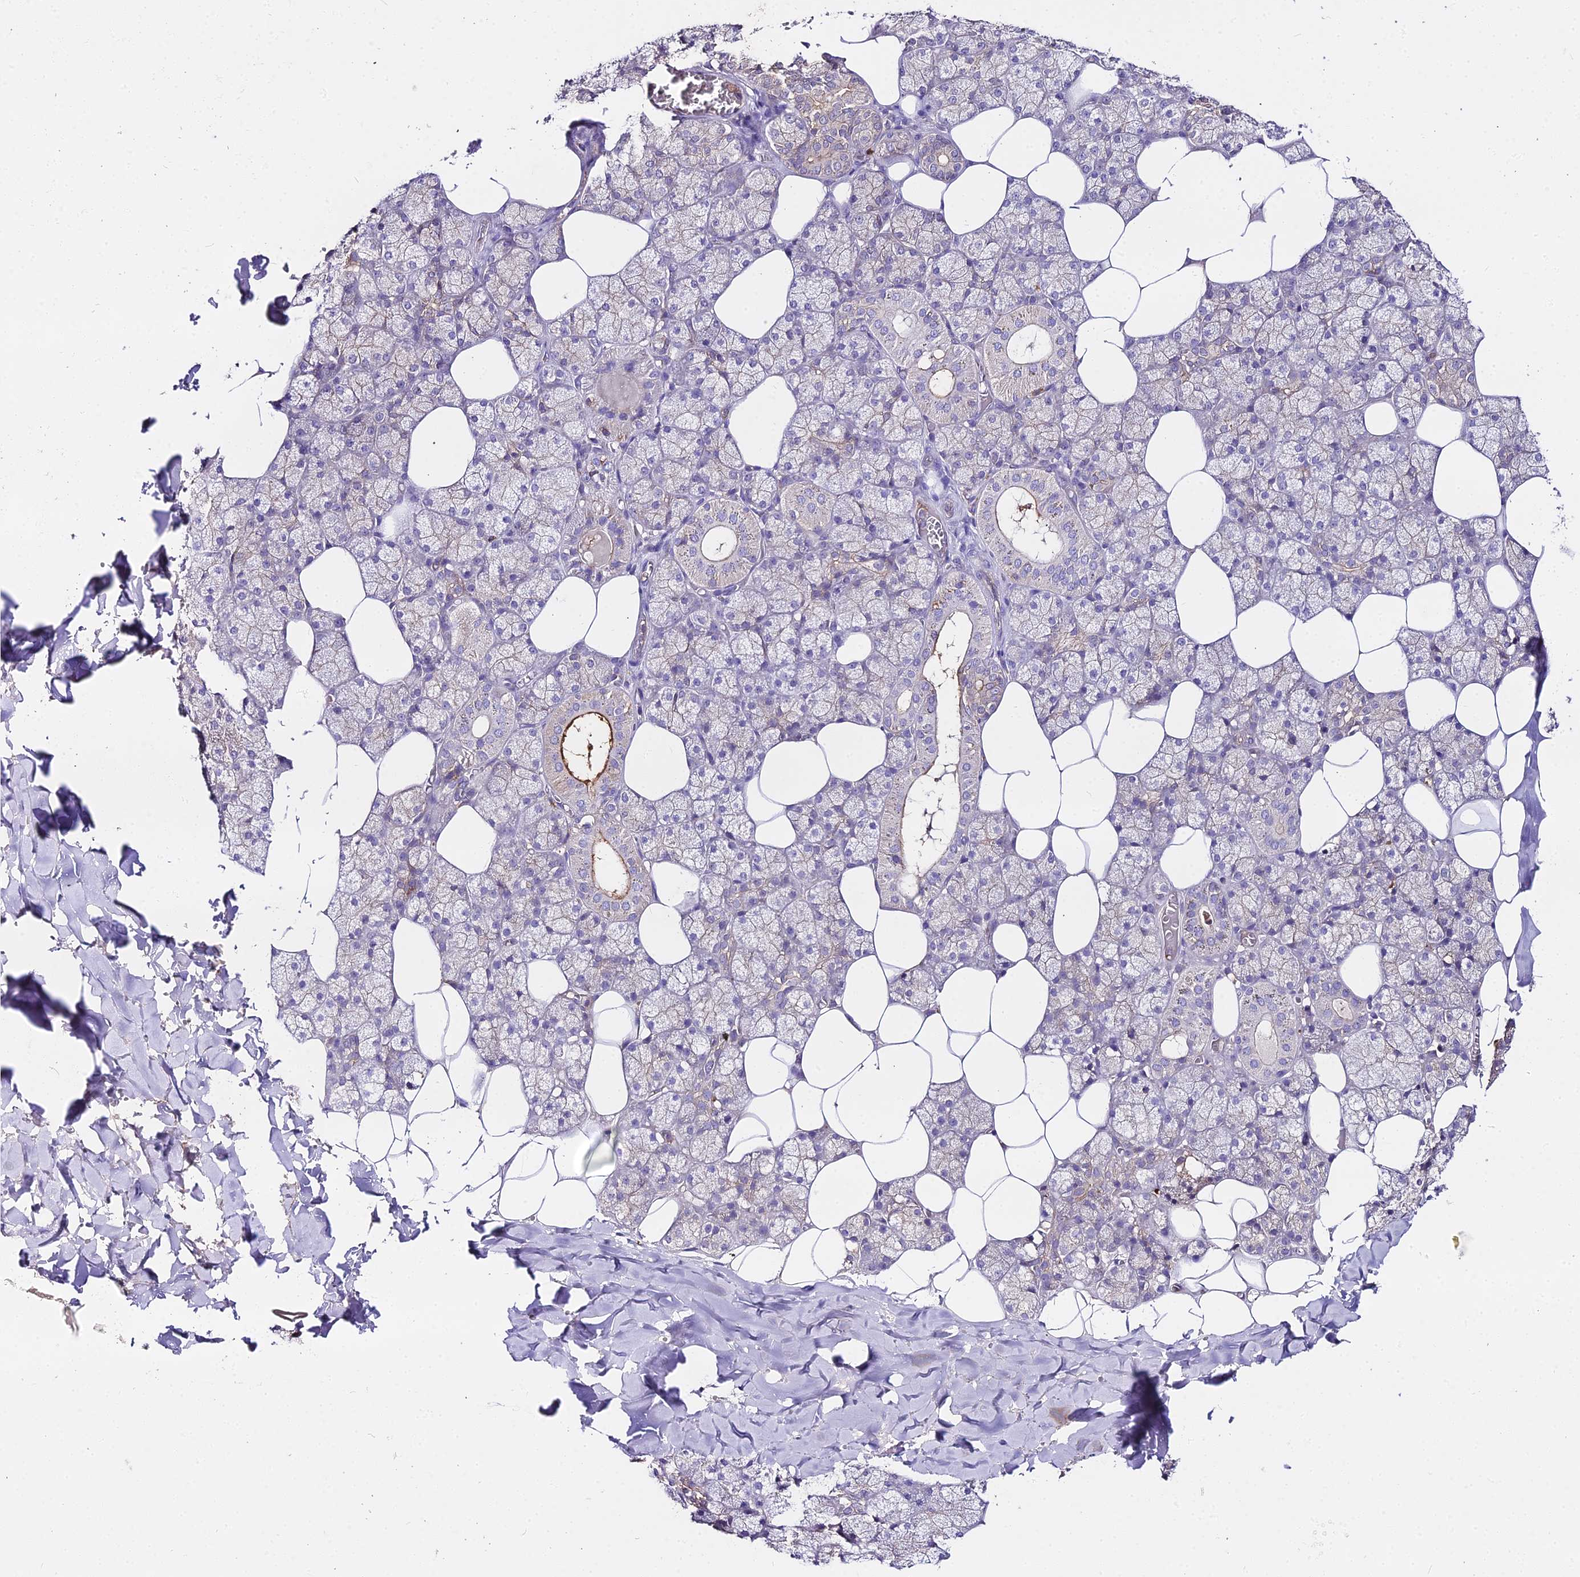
{"staining": {"intensity": "moderate", "quantity": "<25%", "location": "cytoplasmic/membranous"}, "tissue": "salivary gland", "cell_type": "Glandular cells", "image_type": "normal", "snomed": [{"axis": "morphology", "description": "Normal tissue, NOS"}, {"axis": "topography", "description": "Salivary gland"}], "caption": "This is an image of immunohistochemistry staining of unremarkable salivary gland, which shows moderate positivity in the cytoplasmic/membranous of glandular cells.", "gene": "GLYAT", "patient": {"sex": "male", "age": 62}}